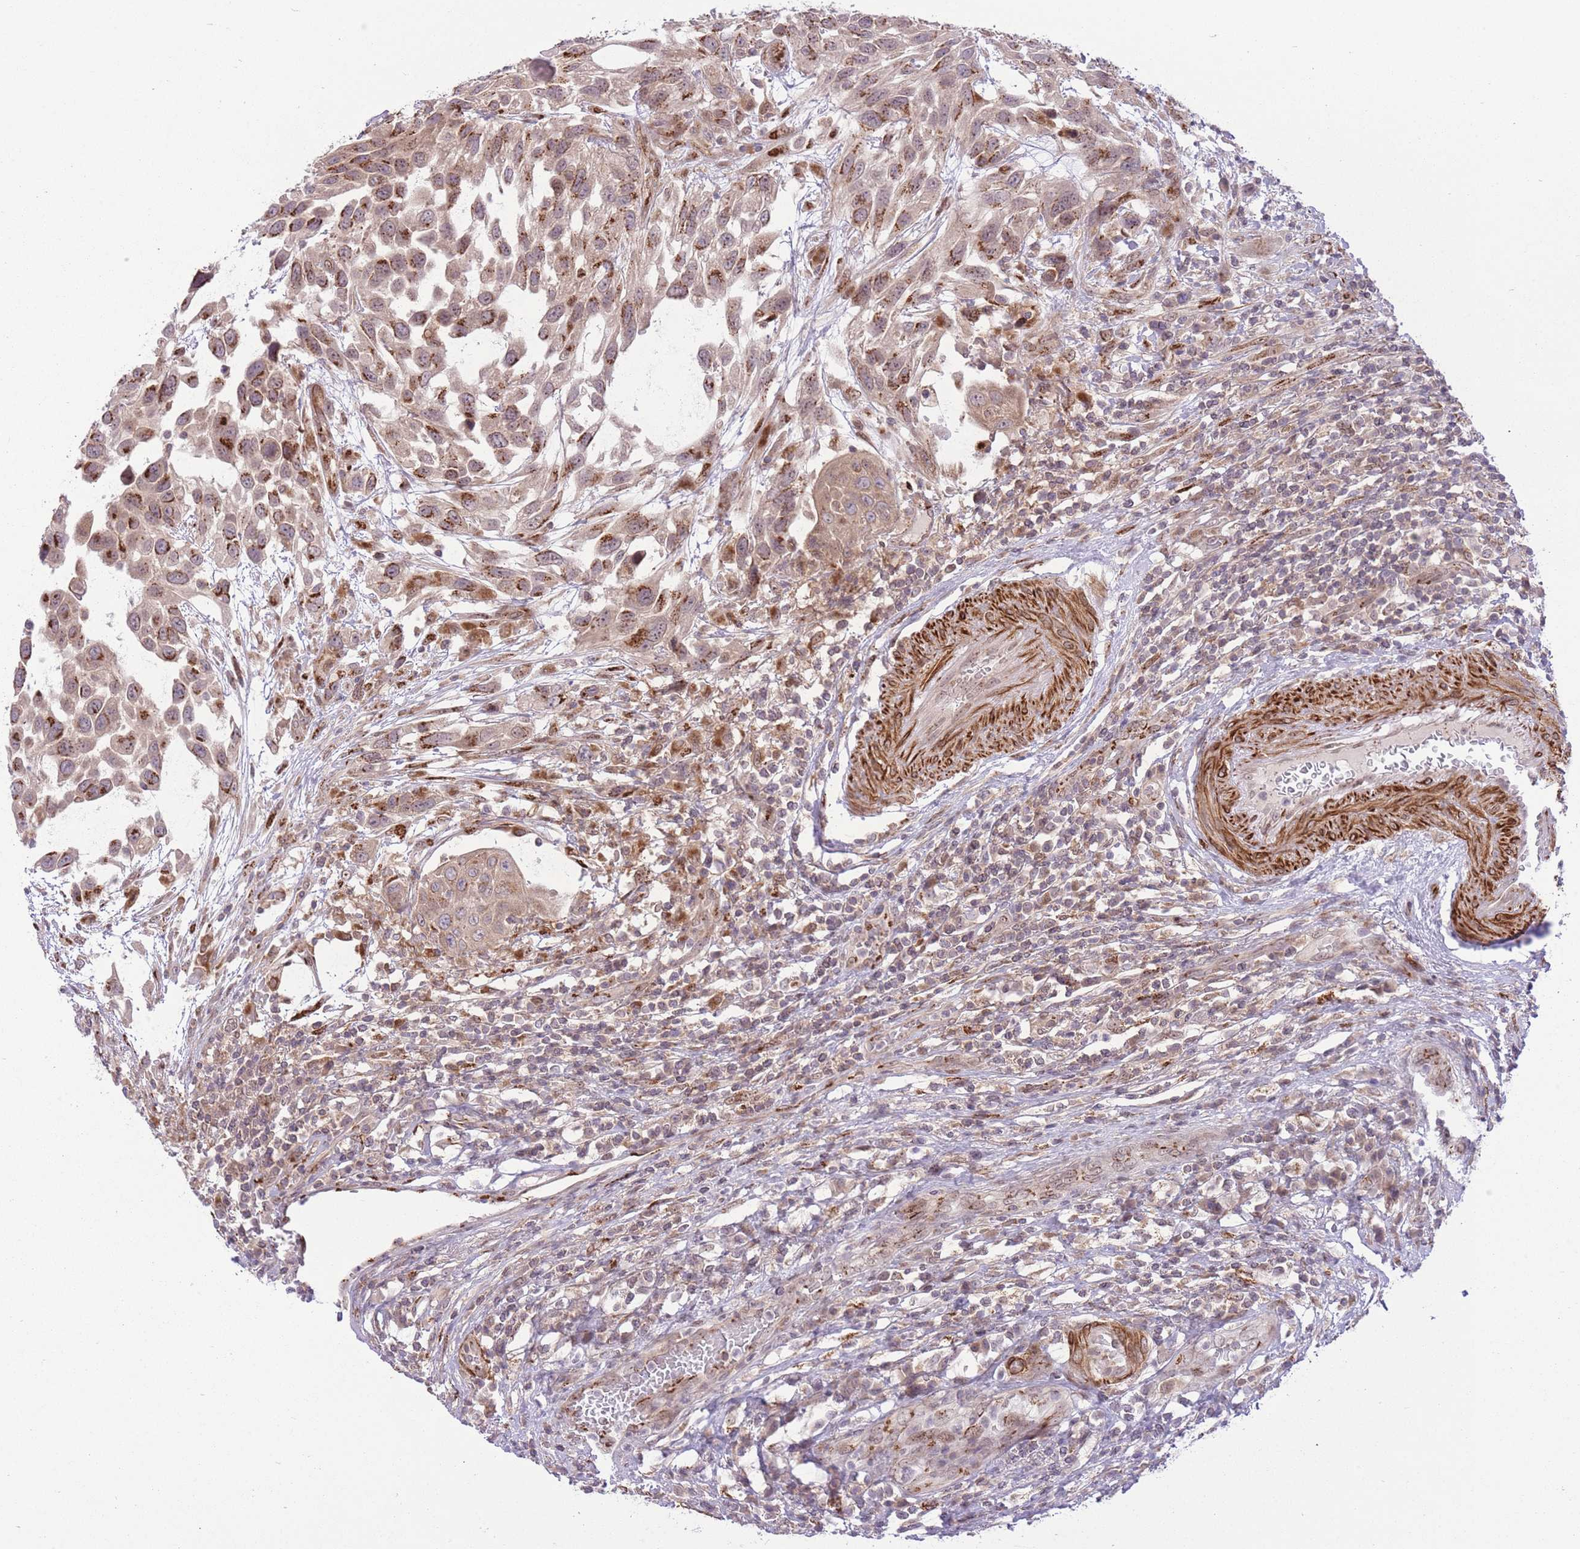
{"staining": {"intensity": "strong", "quantity": "25%-75%", "location": "cytoplasmic/membranous"}, "tissue": "urothelial cancer", "cell_type": "Tumor cells", "image_type": "cancer", "snomed": [{"axis": "morphology", "description": "Urothelial carcinoma, High grade"}, {"axis": "topography", "description": "Urinary bladder"}], "caption": "This is an image of immunohistochemistry staining of urothelial cancer, which shows strong positivity in the cytoplasmic/membranous of tumor cells.", "gene": "ZBED5", "patient": {"sex": "female", "age": 70}}